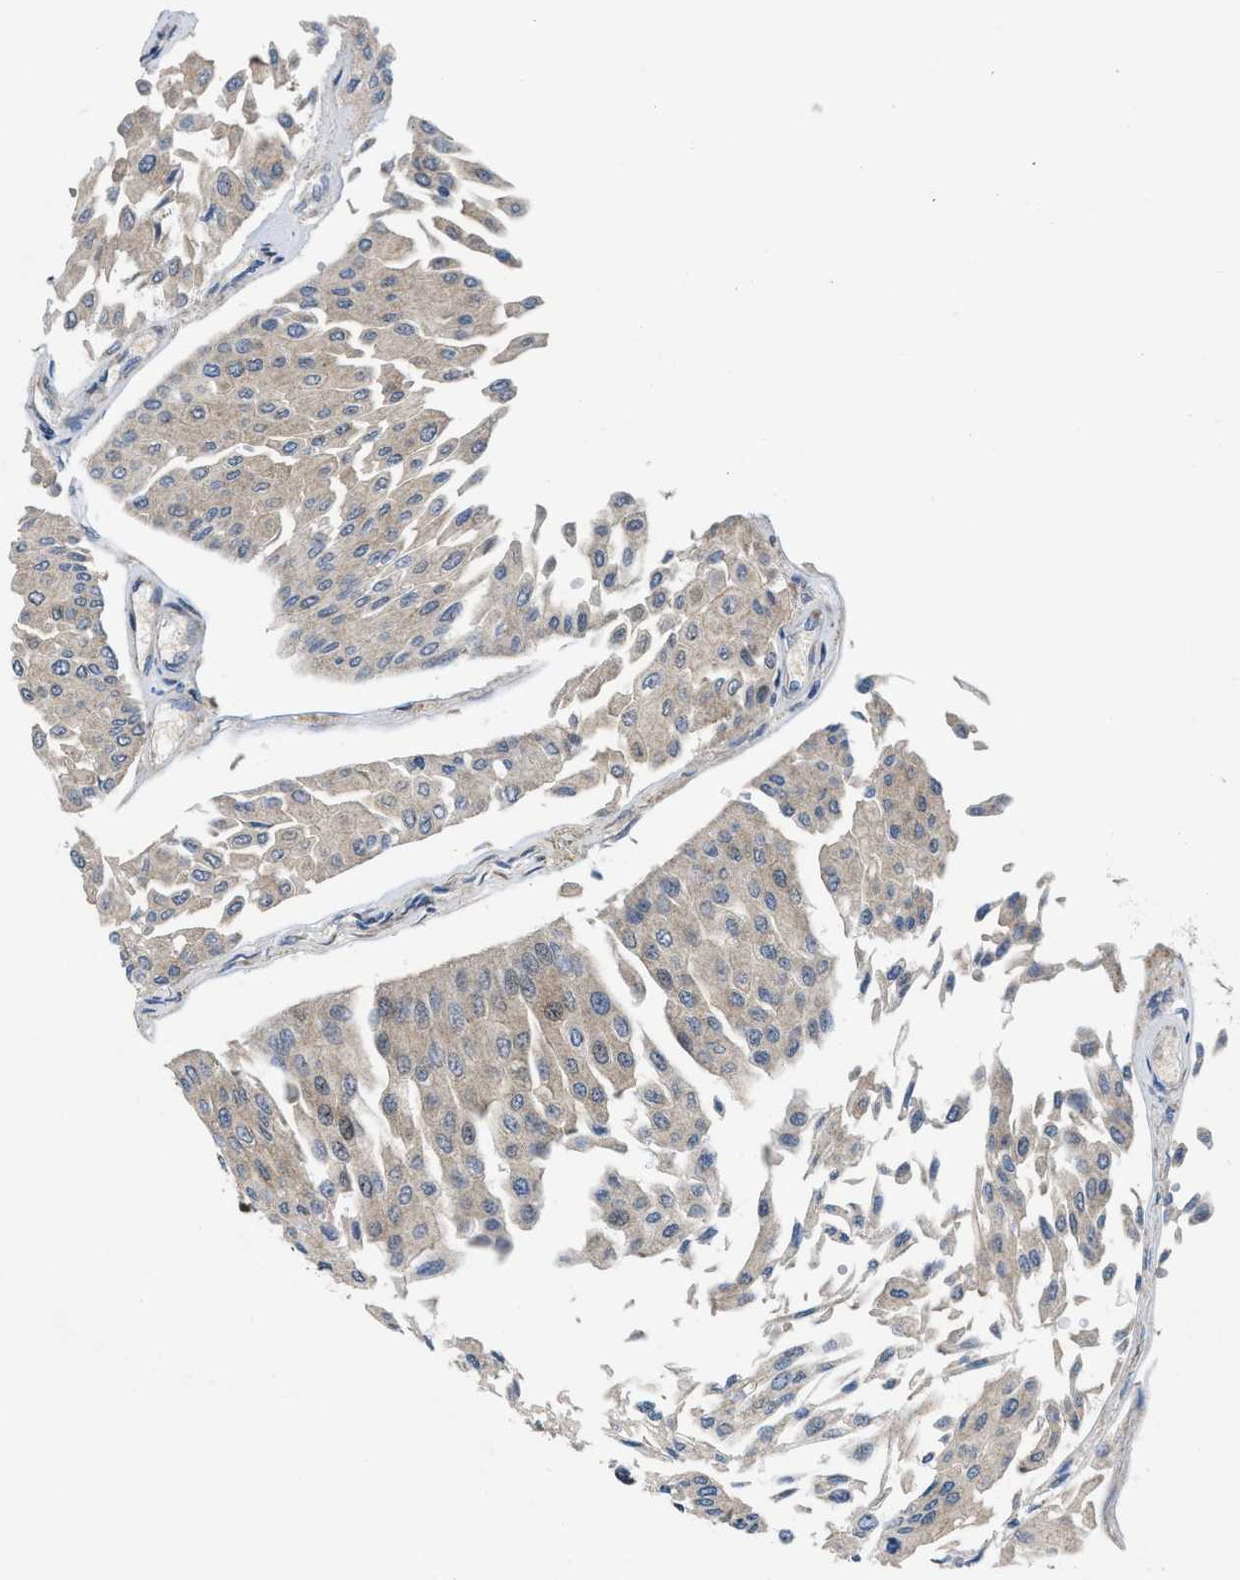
{"staining": {"intensity": "weak", "quantity": ">75%", "location": "cytoplasmic/membranous"}, "tissue": "urothelial cancer", "cell_type": "Tumor cells", "image_type": "cancer", "snomed": [{"axis": "morphology", "description": "Urothelial carcinoma, Low grade"}, {"axis": "topography", "description": "Urinary bladder"}], "caption": "Approximately >75% of tumor cells in human urothelial carcinoma (low-grade) demonstrate weak cytoplasmic/membranous protein staining as visualized by brown immunohistochemical staining.", "gene": "PPP2CB", "patient": {"sex": "male", "age": 67}}